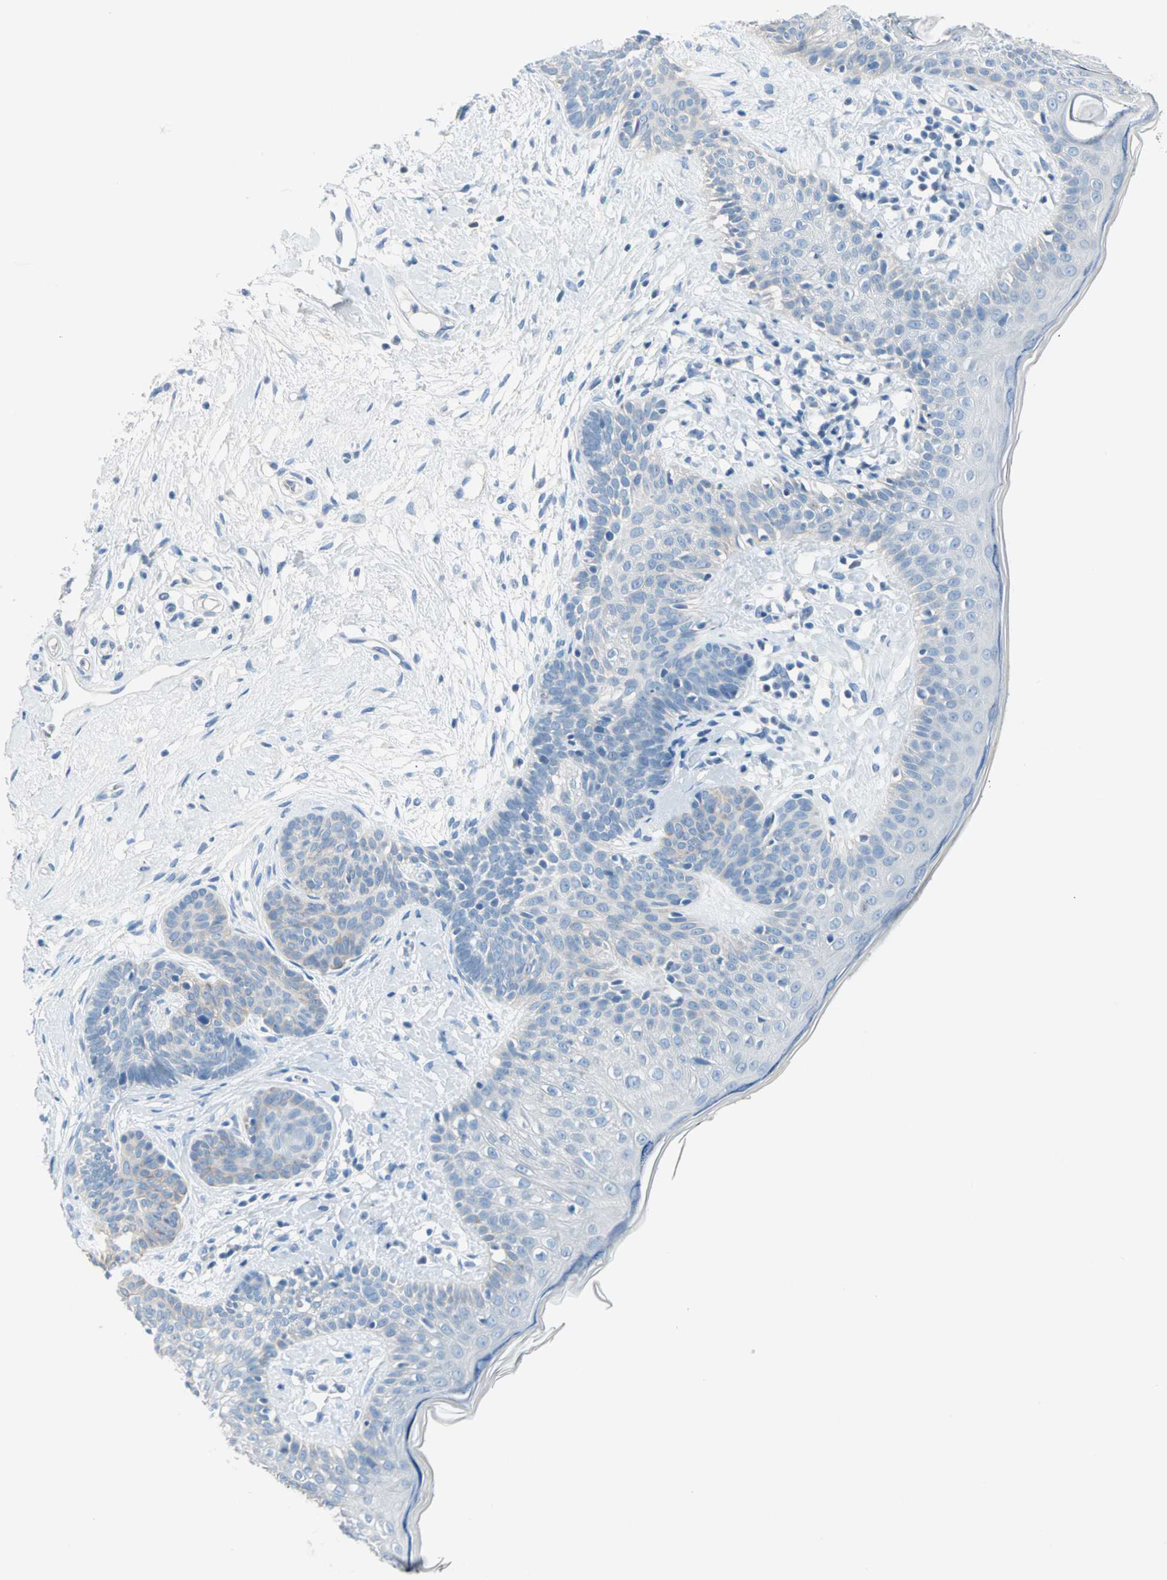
{"staining": {"intensity": "negative", "quantity": "none", "location": "none"}, "tissue": "skin cancer", "cell_type": "Tumor cells", "image_type": "cancer", "snomed": [{"axis": "morphology", "description": "Developmental malformation"}, {"axis": "morphology", "description": "Basal cell carcinoma"}, {"axis": "topography", "description": "Skin"}], "caption": "Immunohistochemical staining of human basal cell carcinoma (skin) demonstrates no significant positivity in tumor cells.", "gene": "SULT1C2", "patient": {"sex": "female", "age": 62}}